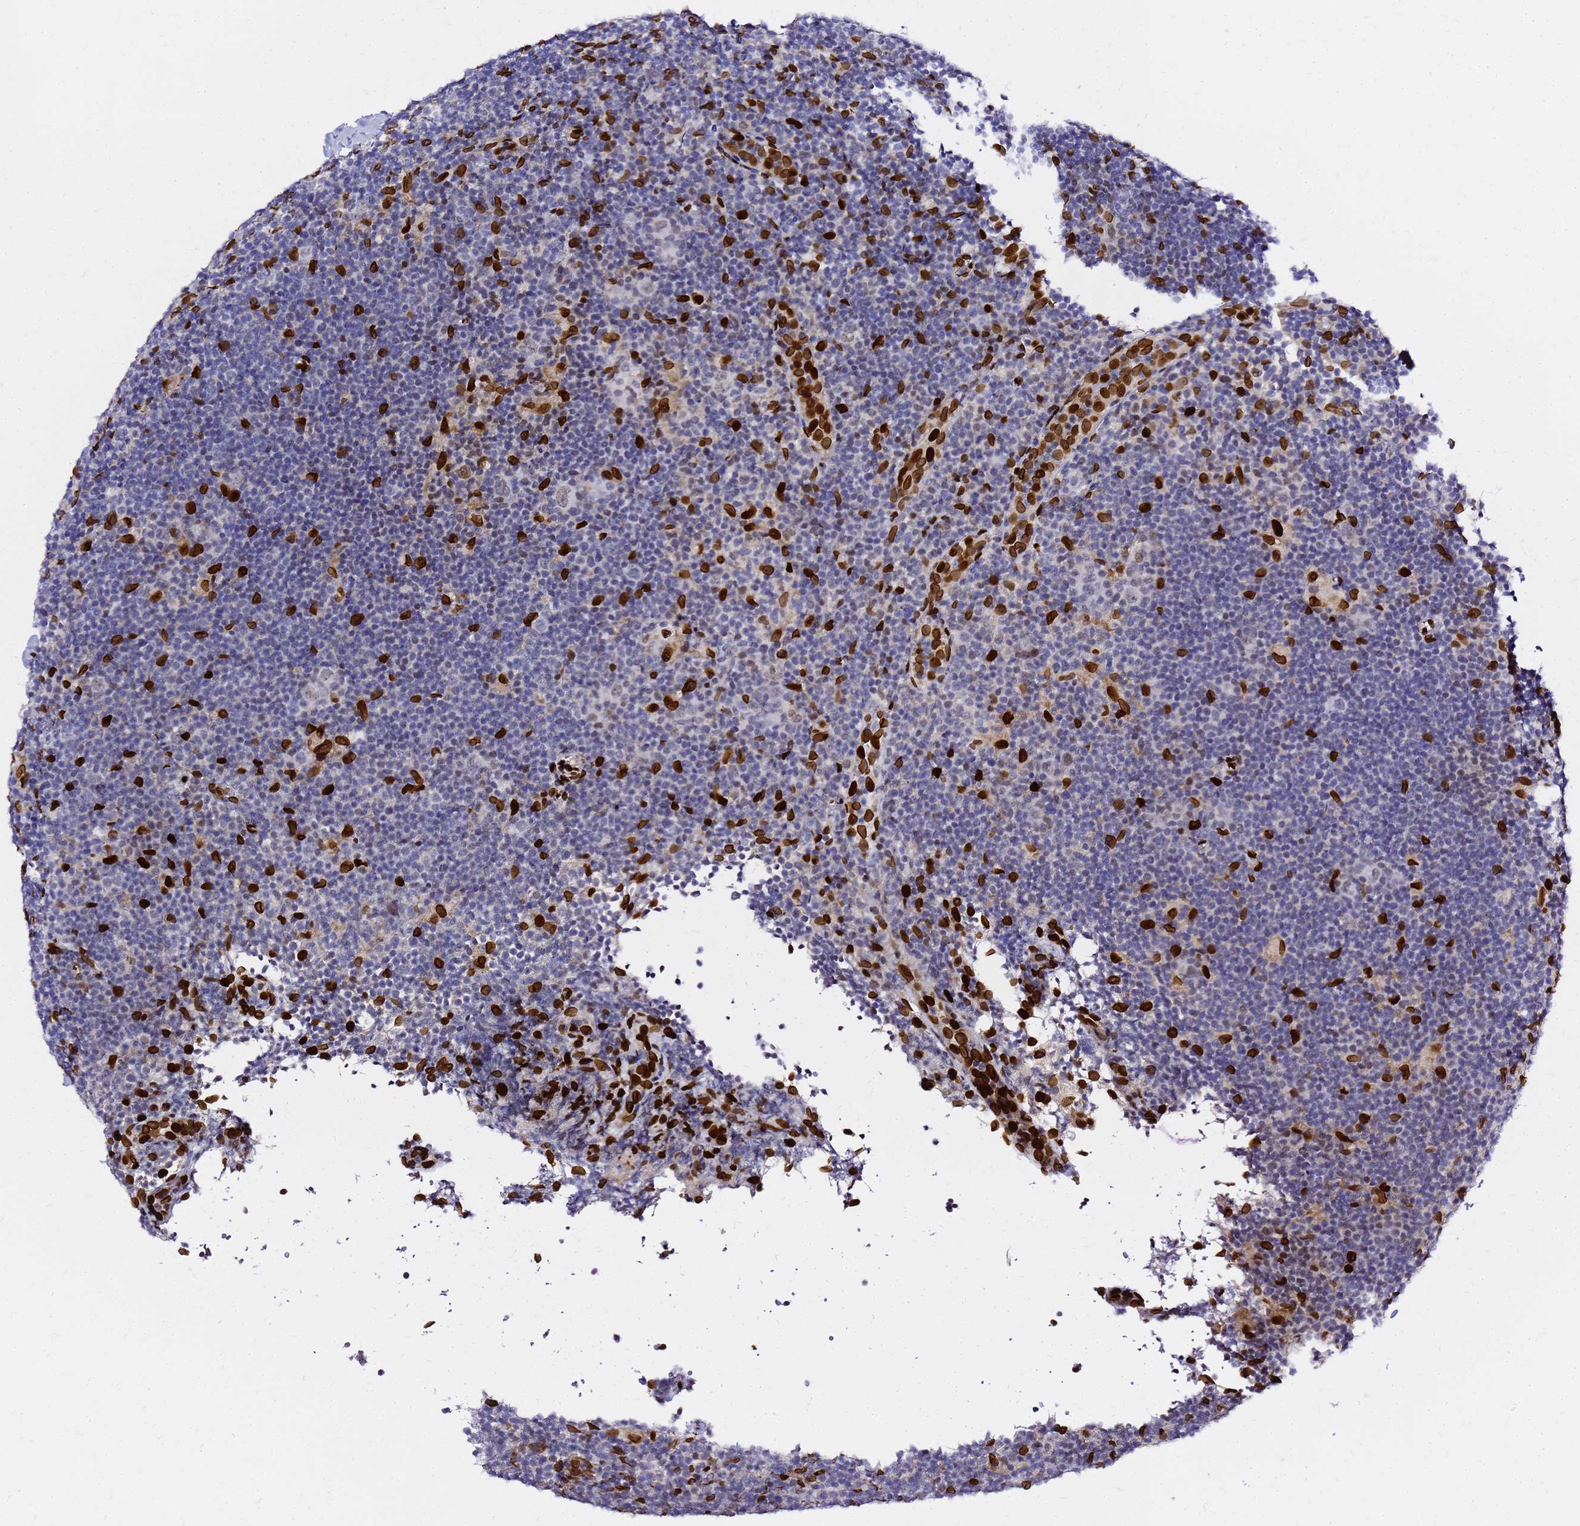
{"staining": {"intensity": "negative", "quantity": "none", "location": "none"}, "tissue": "lymphoma", "cell_type": "Tumor cells", "image_type": "cancer", "snomed": [{"axis": "morphology", "description": "Hodgkin's disease, NOS"}, {"axis": "topography", "description": "Lymph node"}], "caption": "An IHC histopathology image of Hodgkin's disease is shown. There is no staining in tumor cells of Hodgkin's disease.", "gene": "C6orf141", "patient": {"sex": "female", "age": 57}}